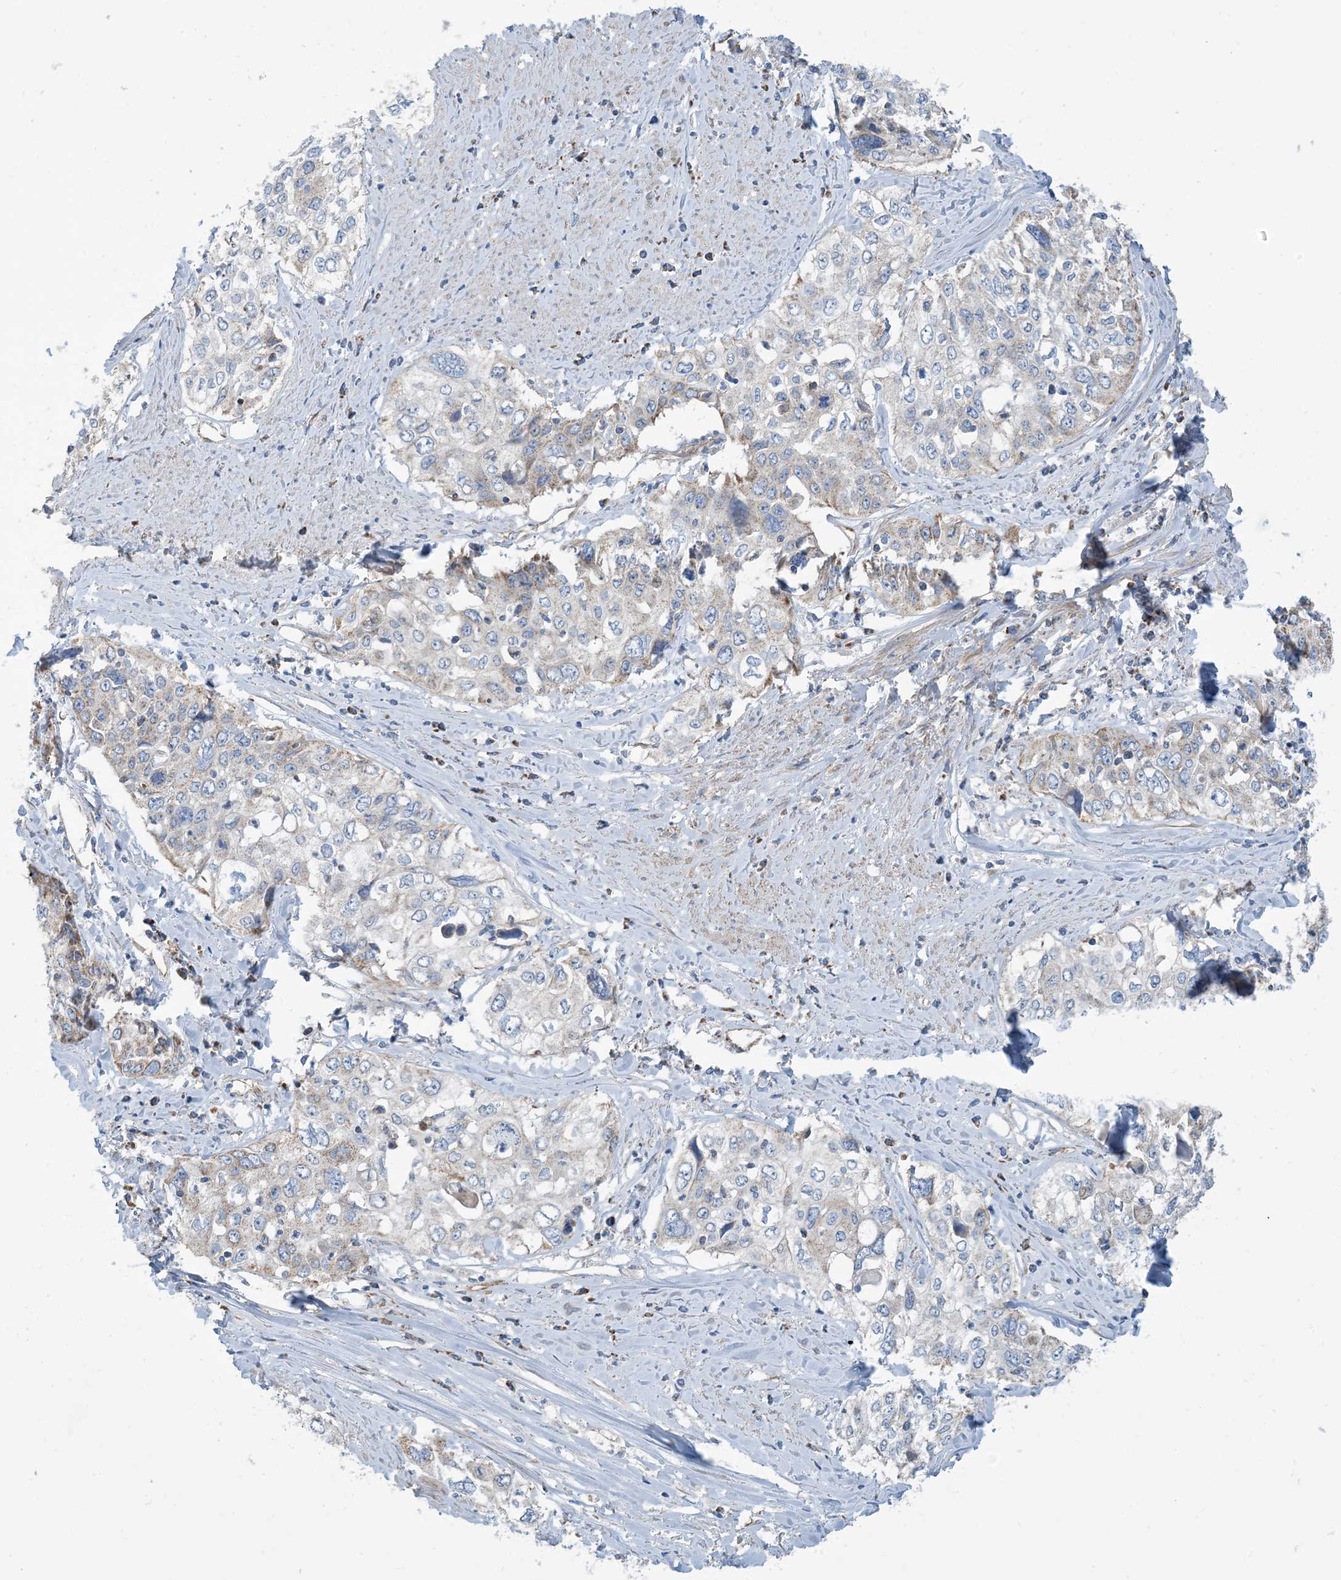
{"staining": {"intensity": "weak", "quantity": "<25%", "location": "cytoplasmic/membranous"}, "tissue": "cervical cancer", "cell_type": "Tumor cells", "image_type": "cancer", "snomed": [{"axis": "morphology", "description": "Squamous cell carcinoma, NOS"}, {"axis": "topography", "description": "Cervix"}], "caption": "Human cervical cancer stained for a protein using immunohistochemistry (IHC) shows no positivity in tumor cells.", "gene": "PHOSPHO2", "patient": {"sex": "female", "age": 31}}